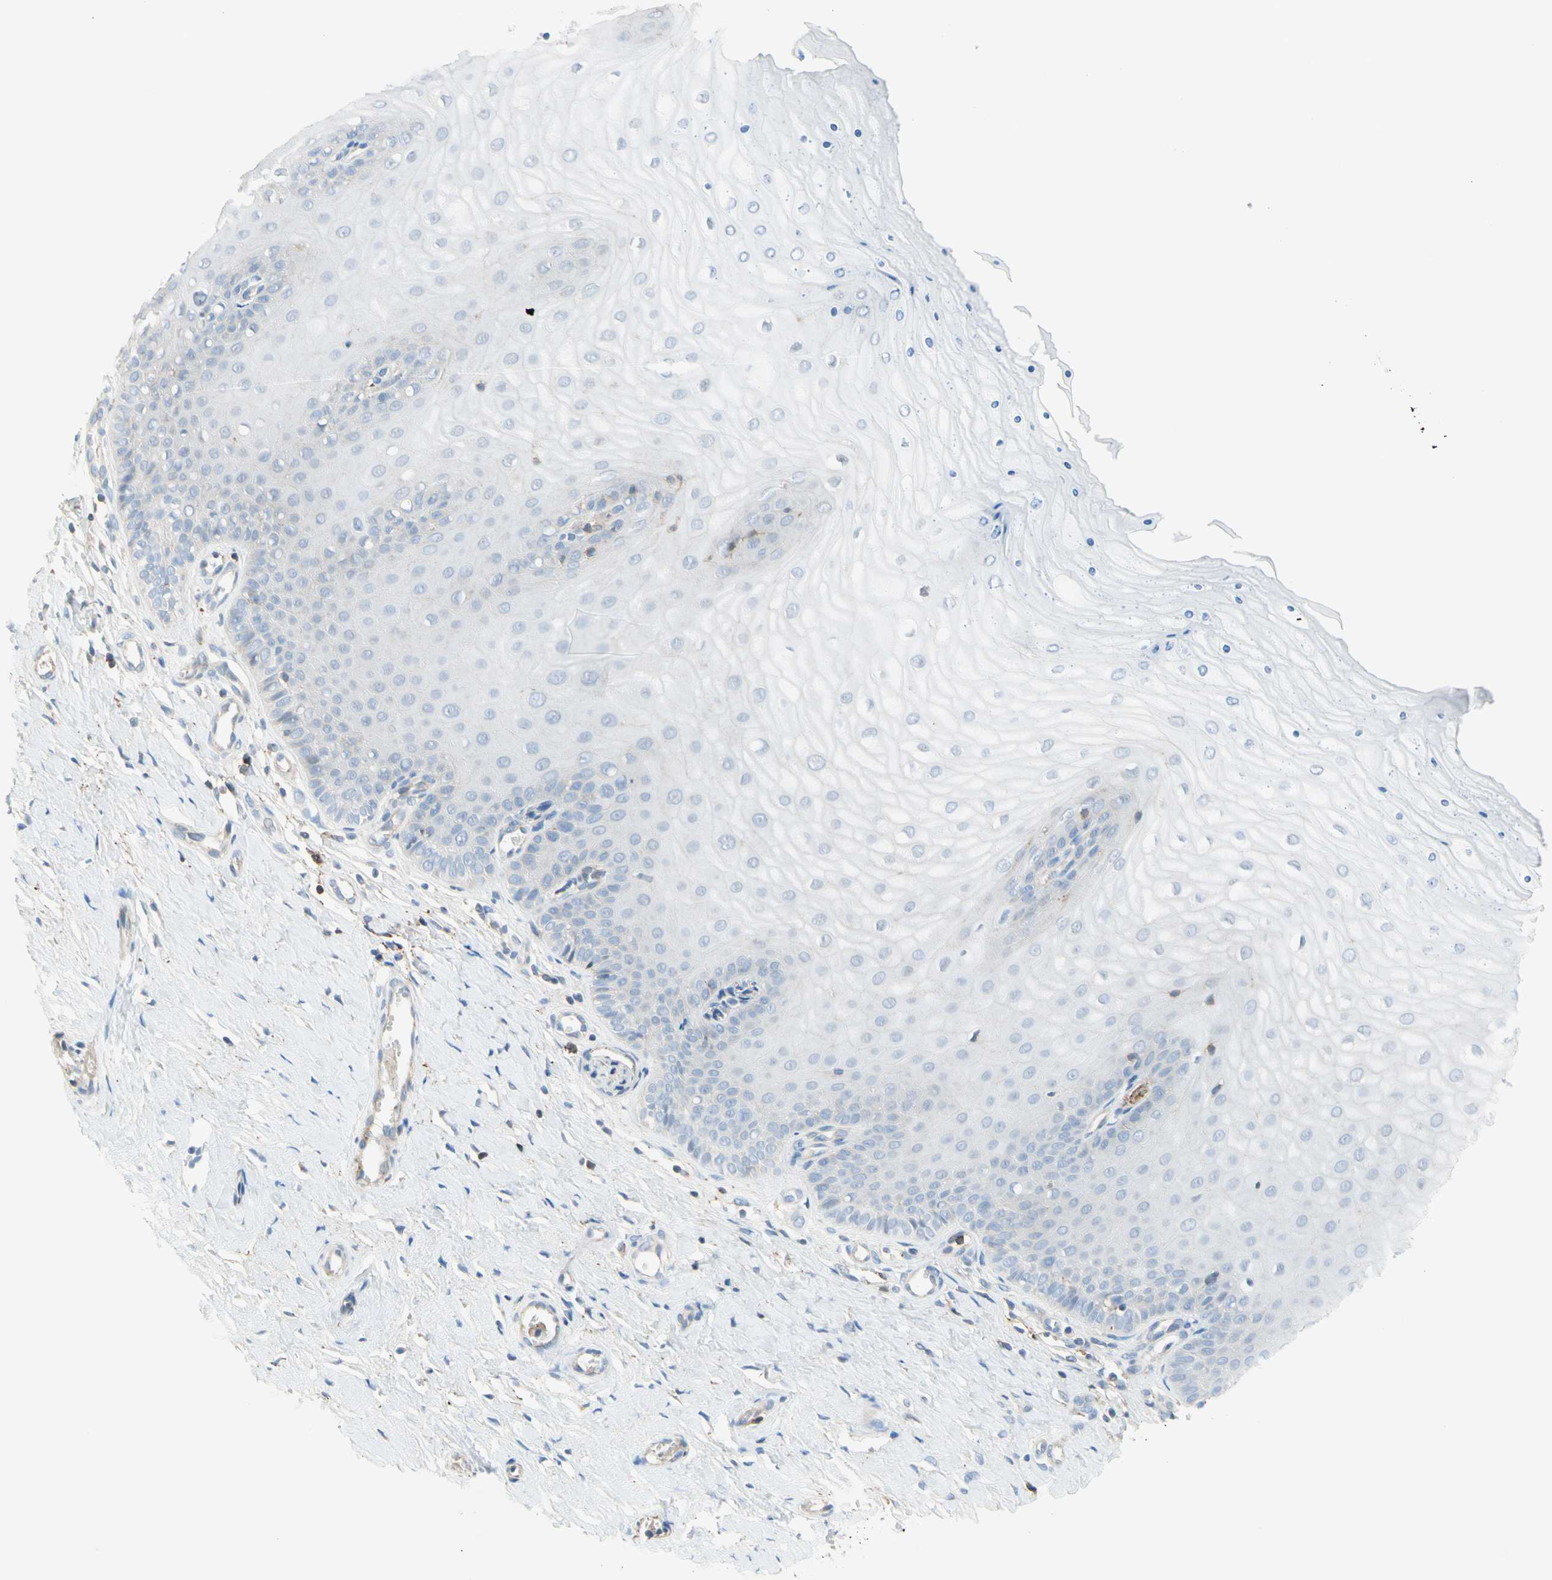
{"staining": {"intensity": "moderate", "quantity": ">75%", "location": "cytoplasmic/membranous"}, "tissue": "cervix", "cell_type": "Glandular cells", "image_type": "normal", "snomed": [{"axis": "morphology", "description": "Normal tissue, NOS"}, {"axis": "topography", "description": "Cervix"}], "caption": "A medium amount of moderate cytoplasmic/membranous positivity is seen in about >75% of glandular cells in benign cervix.", "gene": "SEMA4C", "patient": {"sex": "female", "age": 55}}